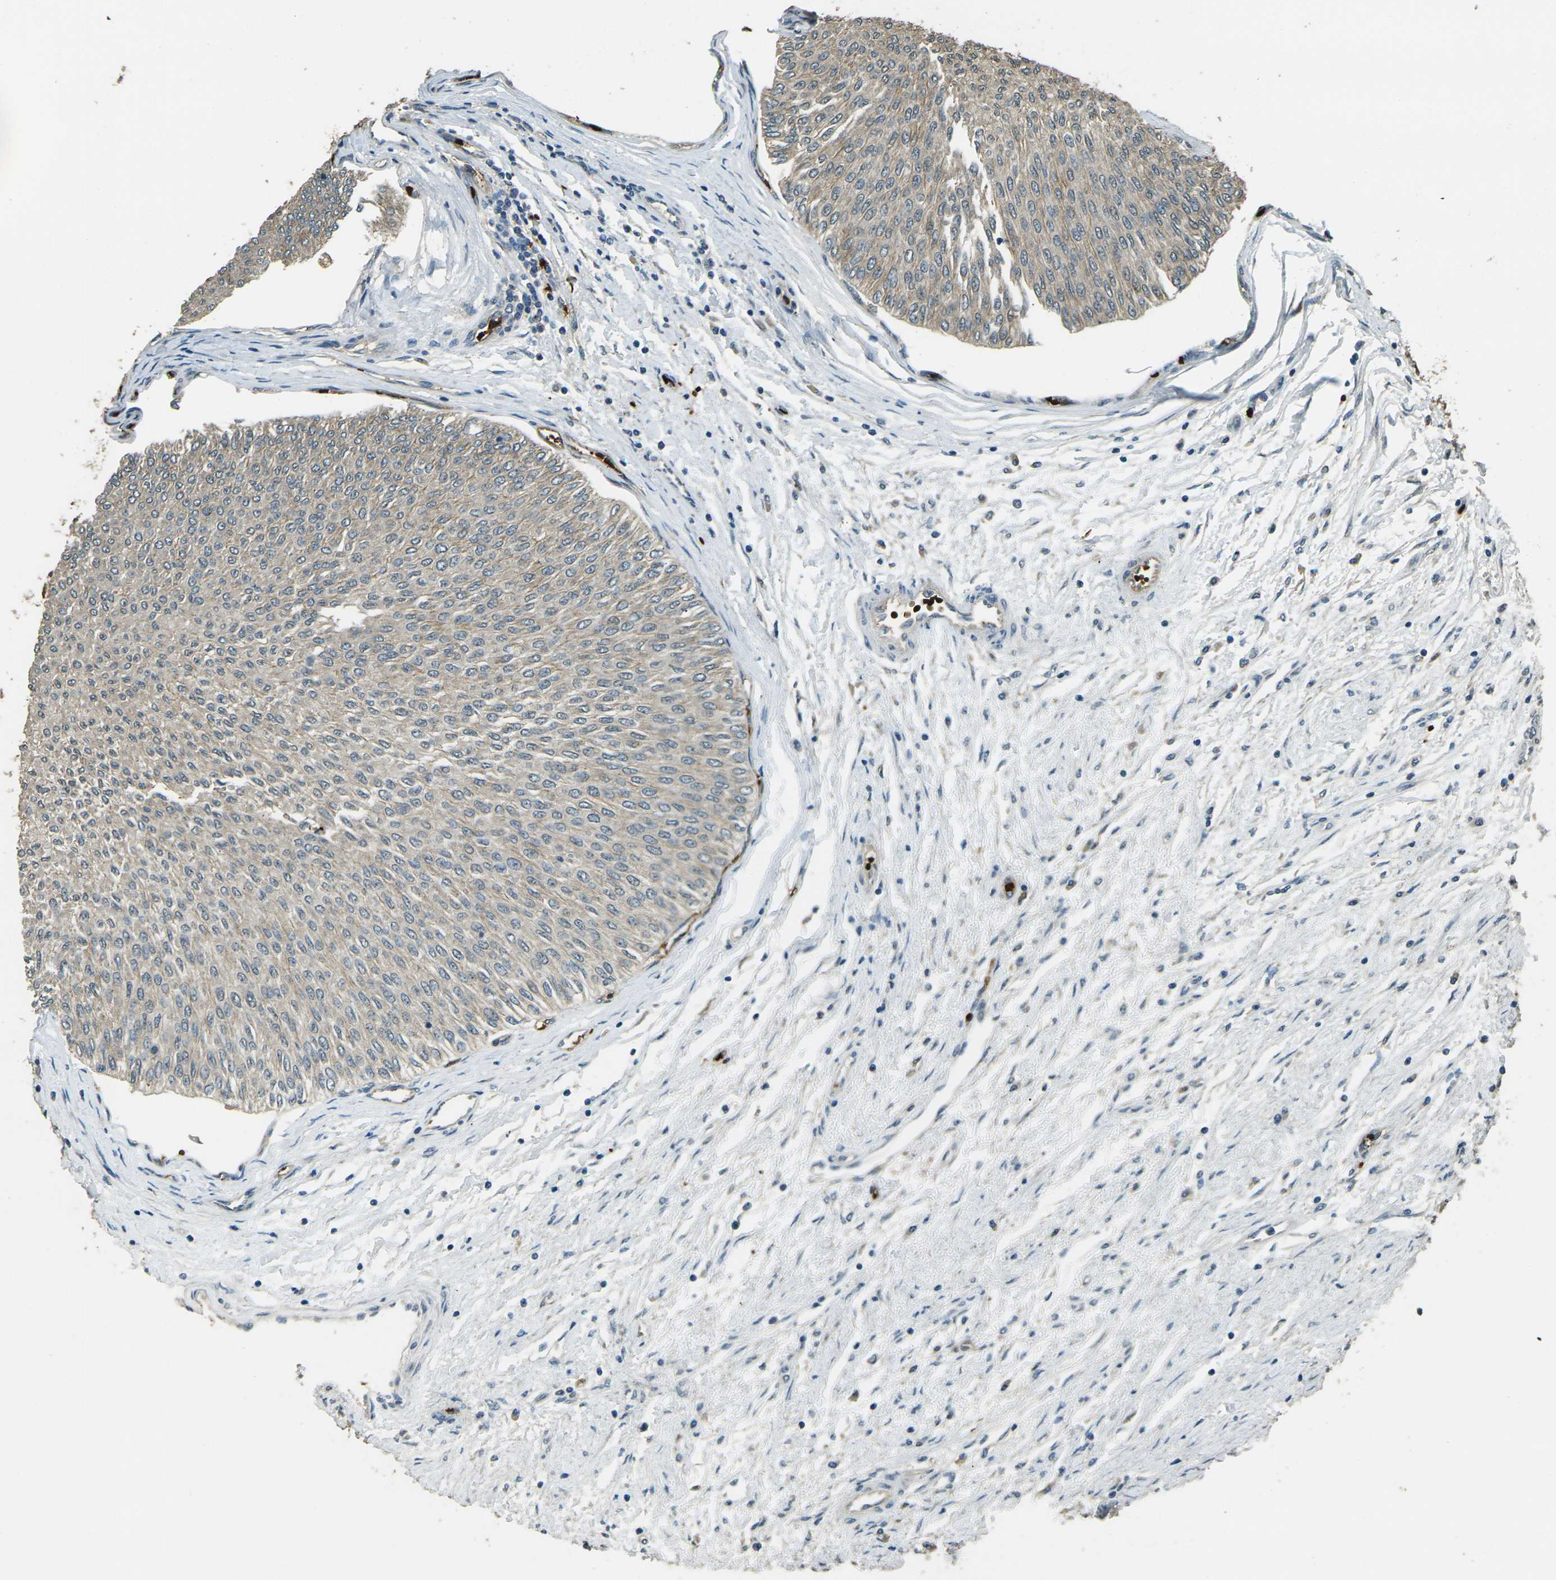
{"staining": {"intensity": "weak", "quantity": "25%-75%", "location": "cytoplasmic/membranous"}, "tissue": "urothelial cancer", "cell_type": "Tumor cells", "image_type": "cancer", "snomed": [{"axis": "morphology", "description": "Urothelial carcinoma, Low grade"}, {"axis": "topography", "description": "Urinary bladder"}], "caption": "Immunohistochemistry (IHC) histopathology image of neoplastic tissue: human low-grade urothelial carcinoma stained using IHC reveals low levels of weak protein expression localized specifically in the cytoplasmic/membranous of tumor cells, appearing as a cytoplasmic/membranous brown color.", "gene": "TOR1A", "patient": {"sex": "male", "age": 78}}